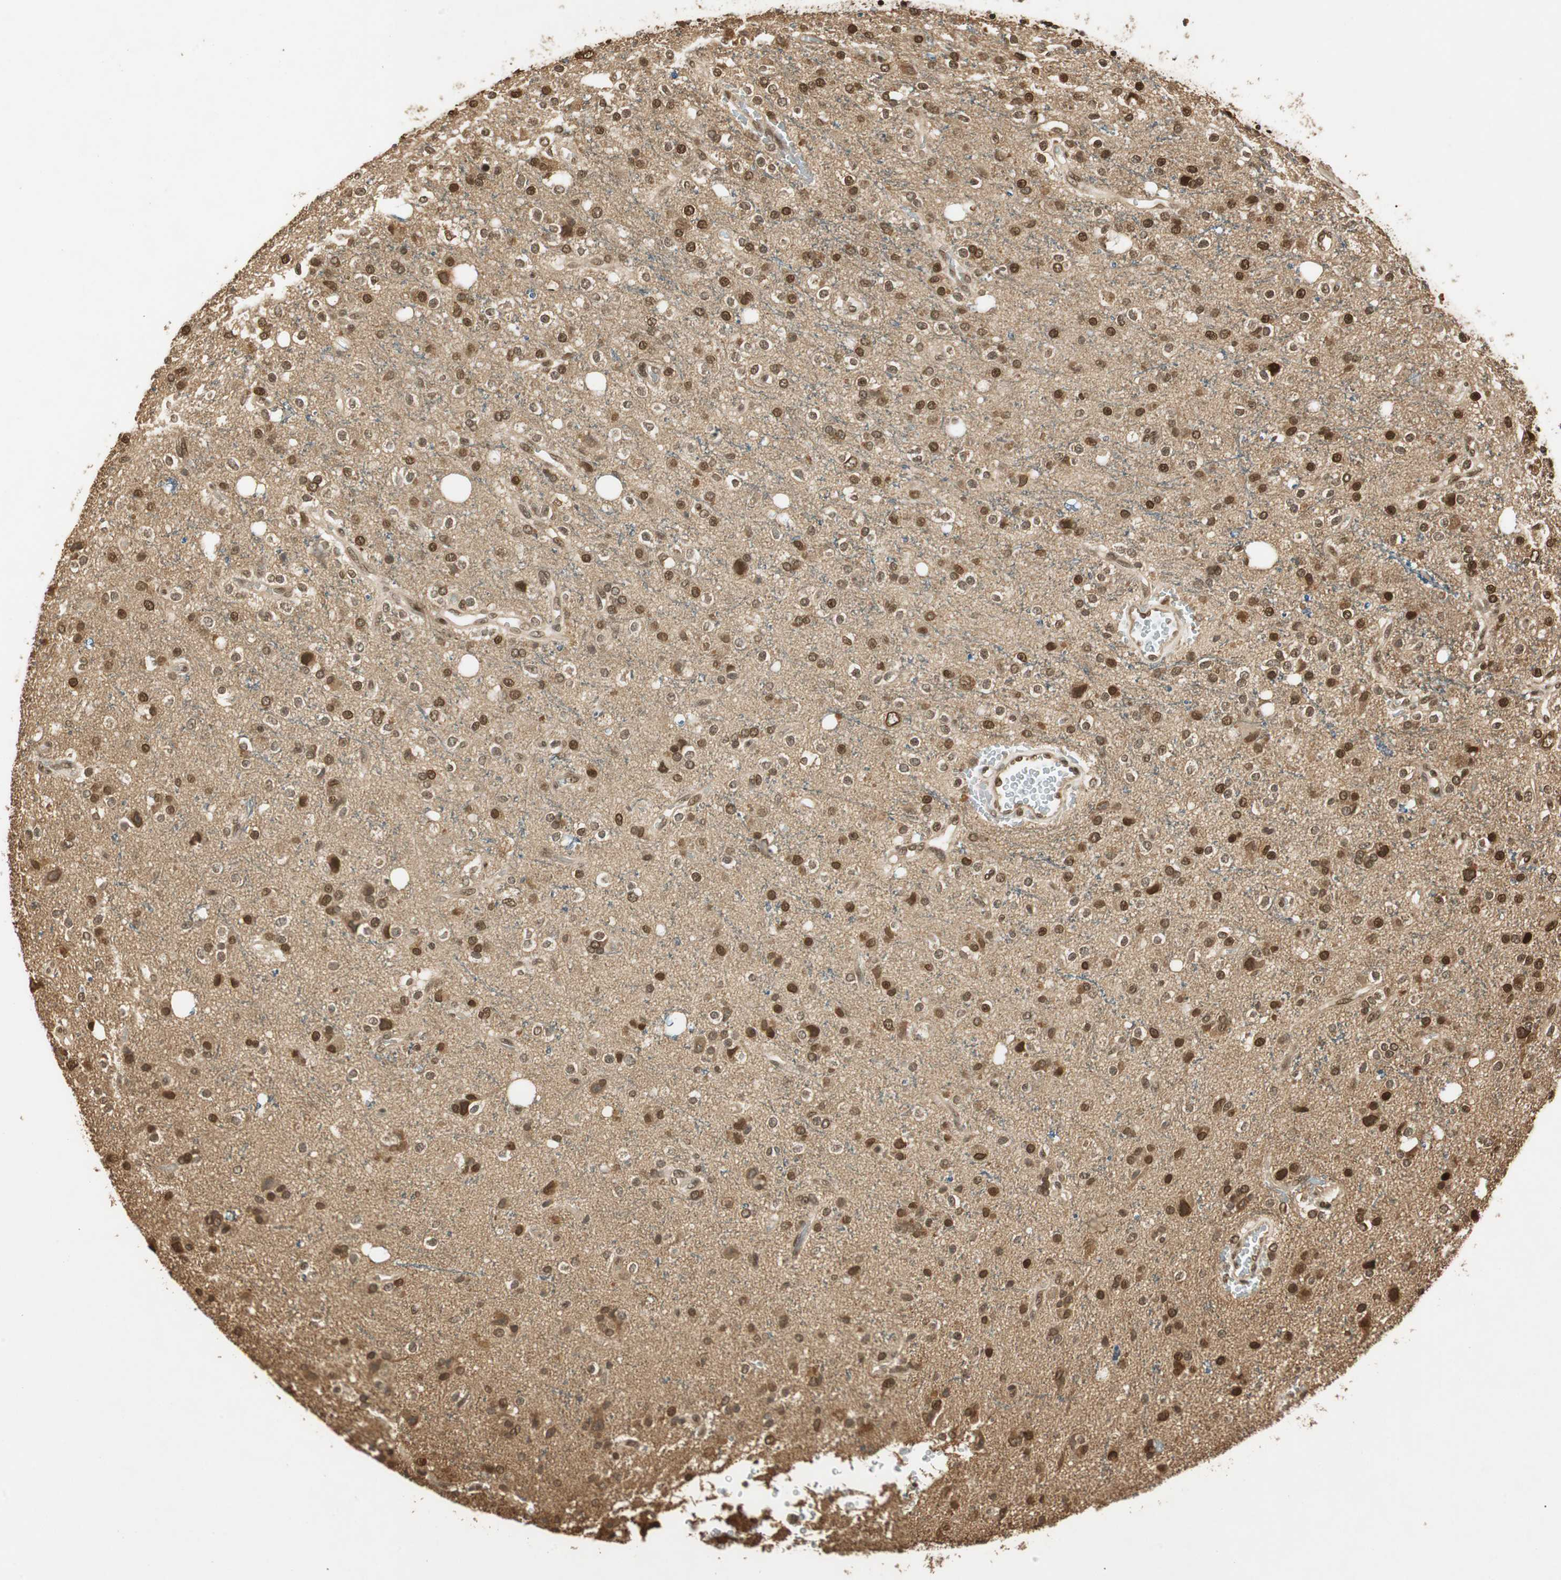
{"staining": {"intensity": "moderate", "quantity": ">75%", "location": "cytoplasmic/membranous,nuclear"}, "tissue": "glioma", "cell_type": "Tumor cells", "image_type": "cancer", "snomed": [{"axis": "morphology", "description": "Glioma, malignant, High grade"}, {"axis": "topography", "description": "Brain"}], "caption": "Immunohistochemistry (IHC) photomicrograph of neoplastic tissue: human malignant glioma (high-grade) stained using immunohistochemistry (IHC) exhibits medium levels of moderate protein expression localized specifically in the cytoplasmic/membranous and nuclear of tumor cells, appearing as a cytoplasmic/membranous and nuclear brown color.", "gene": "RPA3", "patient": {"sex": "male", "age": 47}}